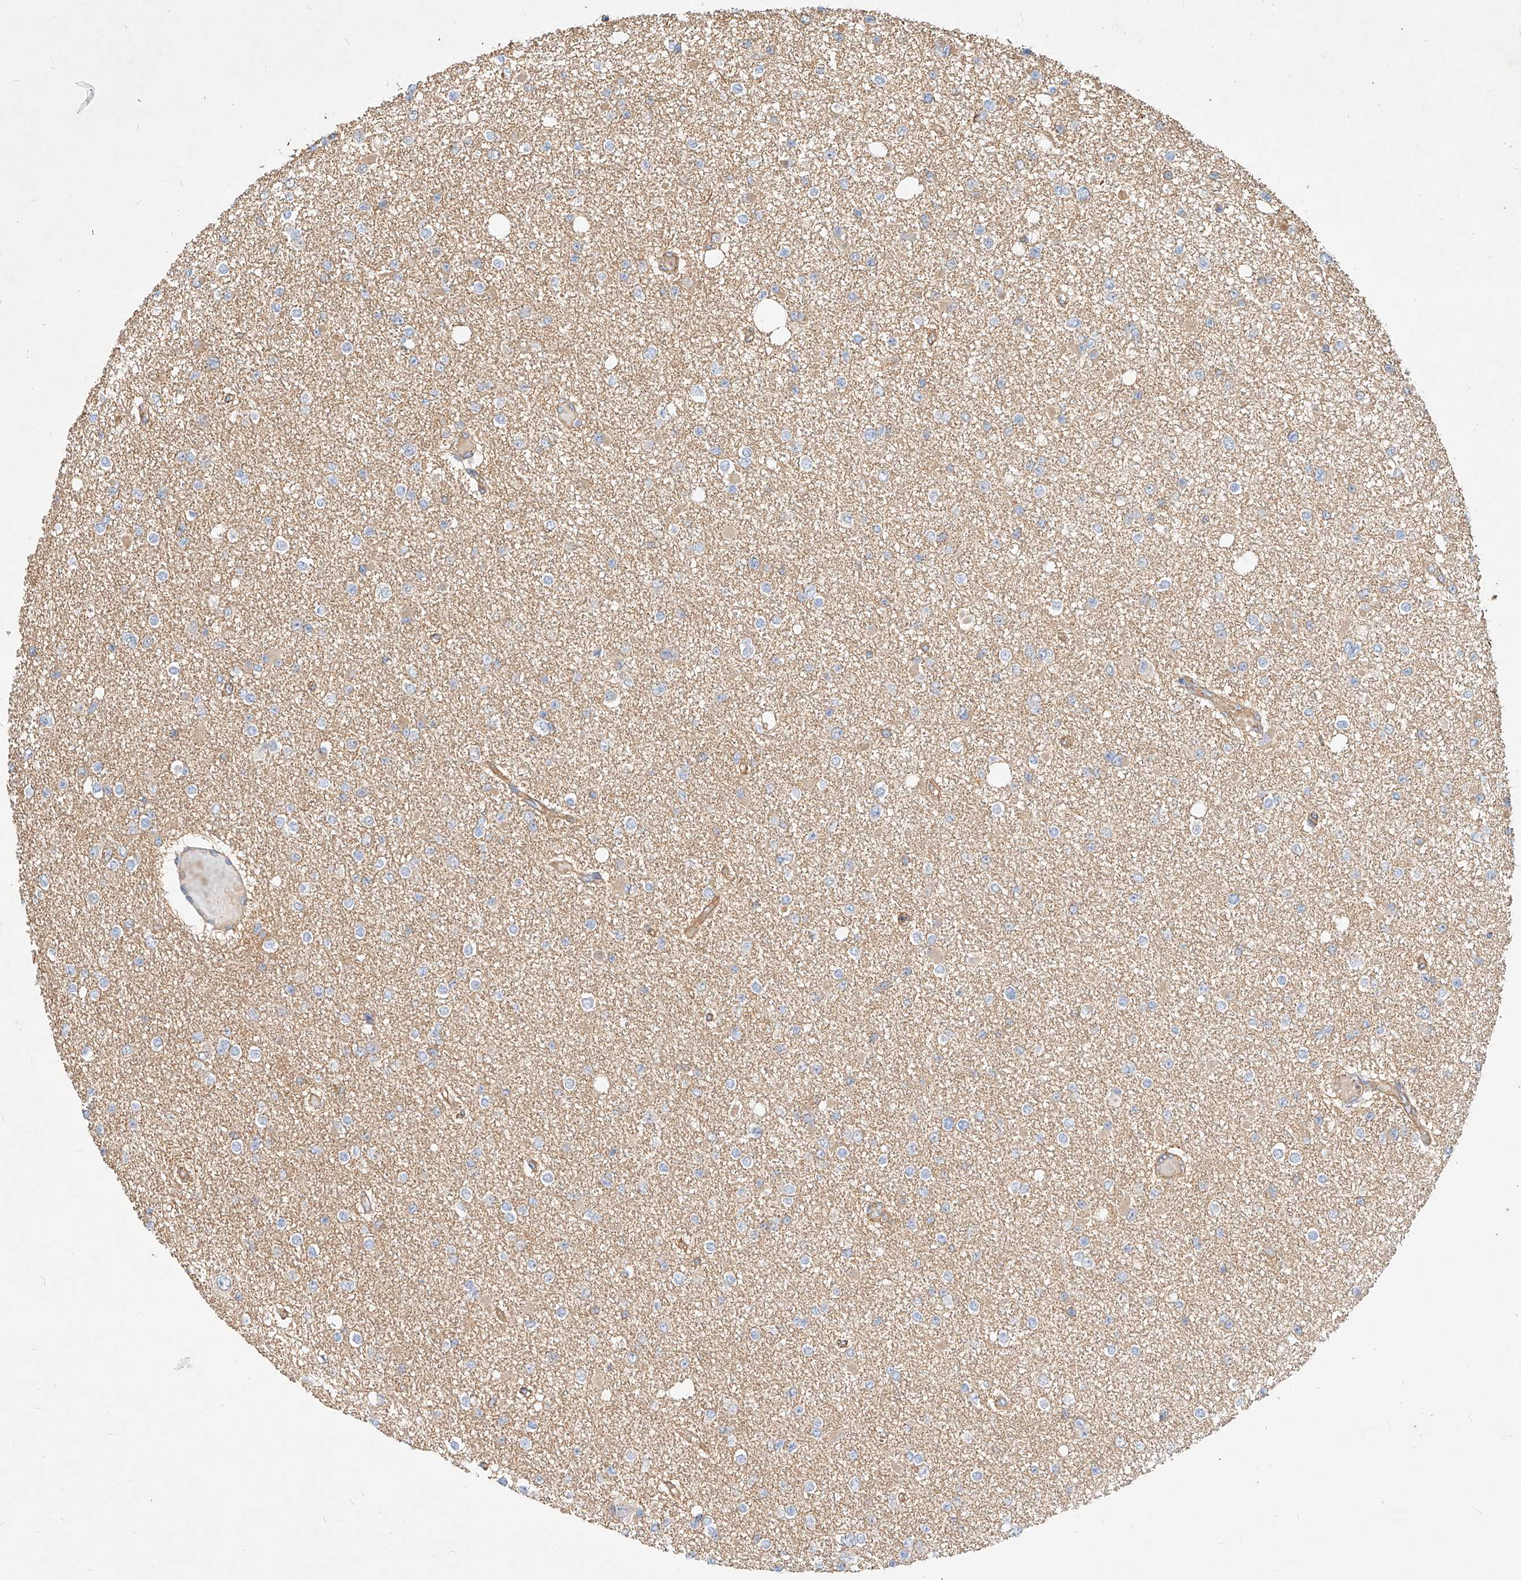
{"staining": {"intensity": "negative", "quantity": "none", "location": "none"}, "tissue": "glioma", "cell_type": "Tumor cells", "image_type": "cancer", "snomed": [{"axis": "morphology", "description": "Glioma, malignant, Low grade"}, {"axis": "topography", "description": "Brain"}], "caption": "Immunohistochemistry (IHC) of human malignant glioma (low-grade) reveals no positivity in tumor cells.", "gene": "NFAM1", "patient": {"sex": "female", "age": 22}}